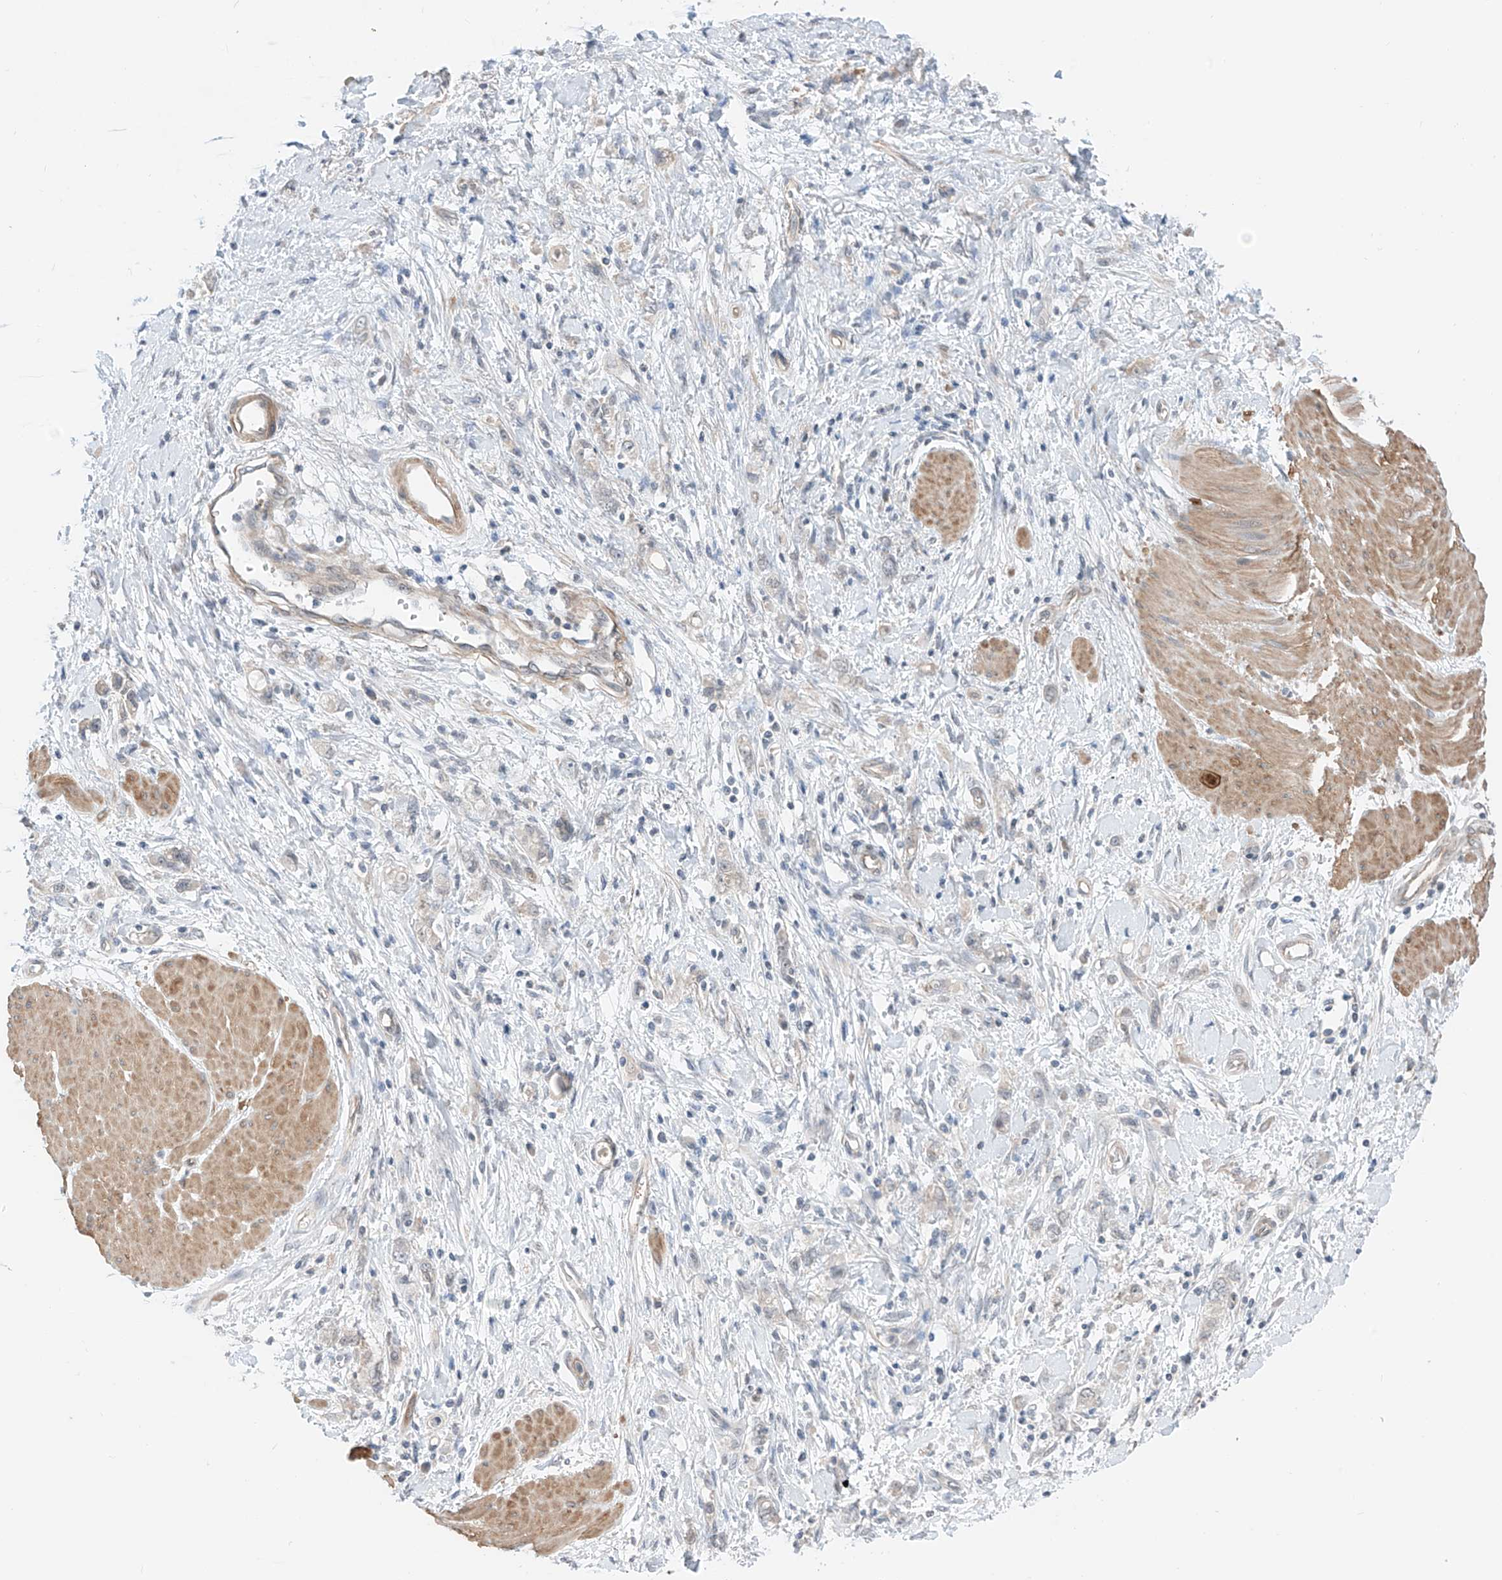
{"staining": {"intensity": "negative", "quantity": "none", "location": "none"}, "tissue": "stomach cancer", "cell_type": "Tumor cells", "image_type": "cancer", "snomed": [{"axis": "morphology", "description": "Adenocarcinoma, NOS"}, {"axis": "topography", "description": "Stomach"}], "caption": "An image of human stomach cancer is negative for staining in tumor cells.", "gene": "ABLIM2", "patient": {"sex": "female", "age": 76}}